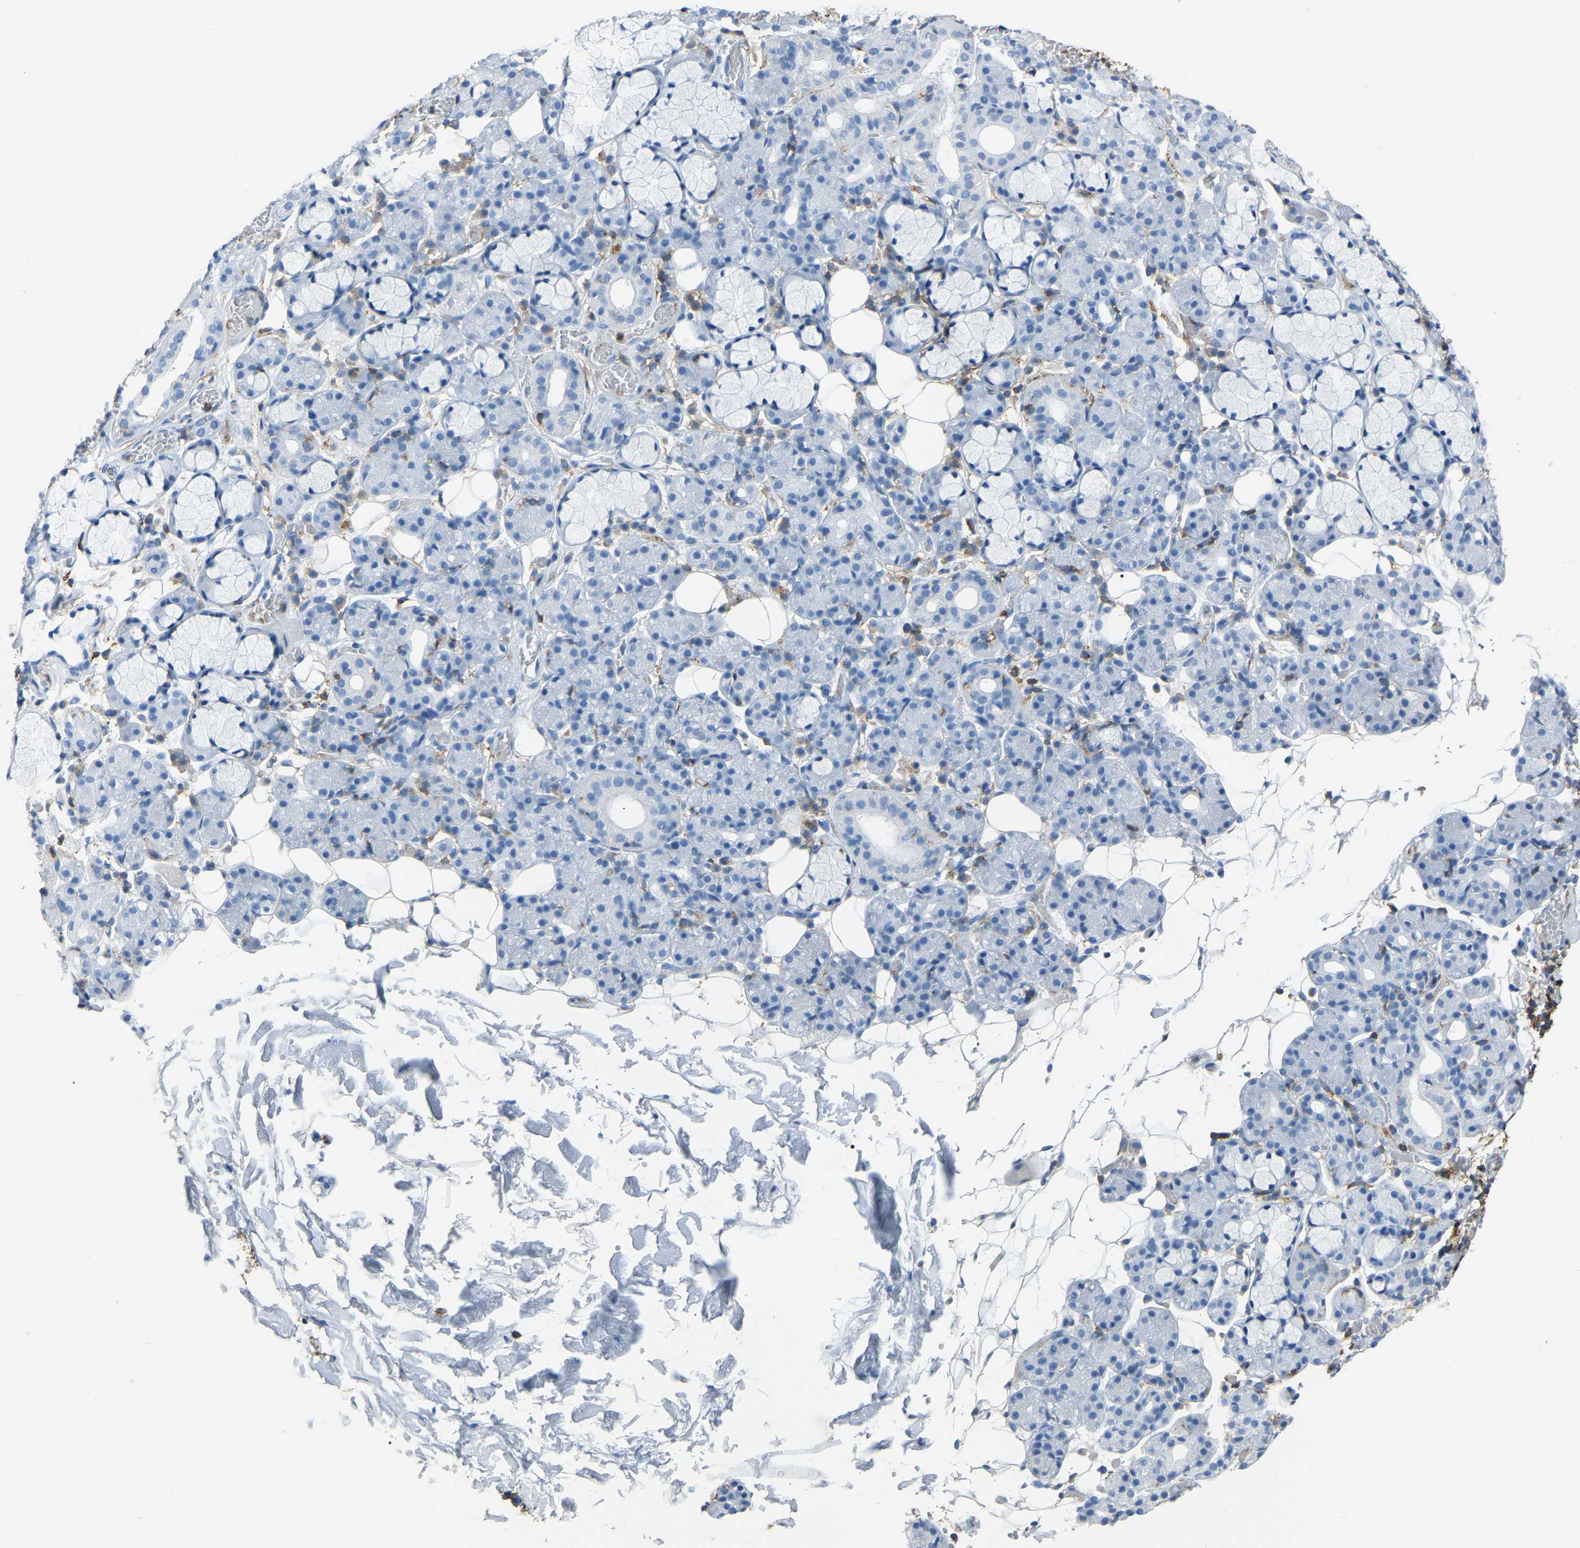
{"staining": {"intensity": "negative", "quantity": "none", "location": "none"}, "tissue": "salivary gland", "cell_type": "Glandular cells", "image_type": "normal", "snomed": [{"axis": "morphology", "description": "Normal tissue, NOS"}, {"axis": "topography", "description": "Salivary gland"}], "caption": "High magnification brightfield microscopy of normal salivary gland stained with DAB (brown) and counterstained with hematoxylin (blue): glandular cells show no significant expression.", "gene": "ARHGAP45", "patient": {"sex": "male", "age": 63}}